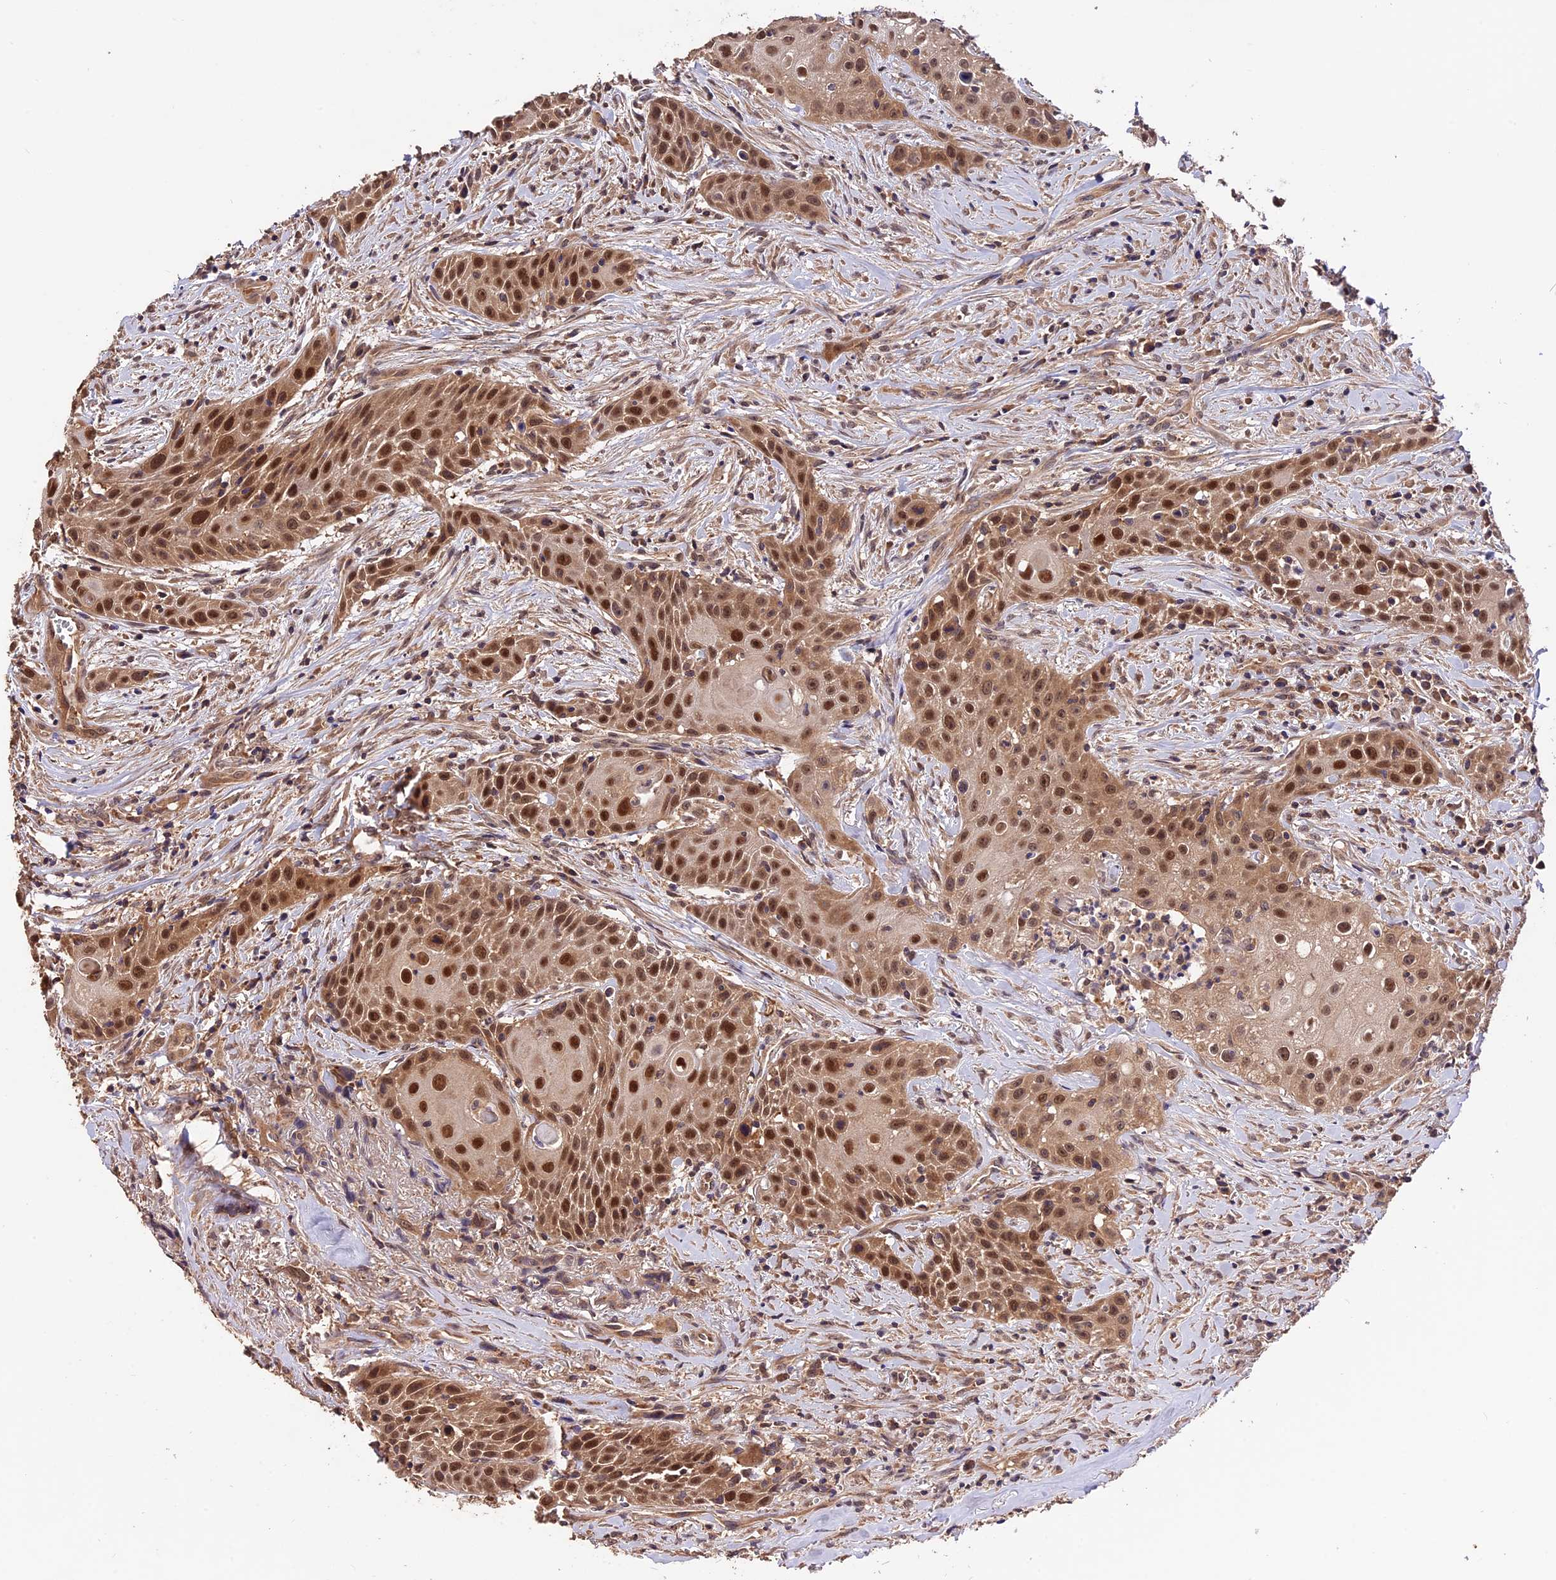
{"staining": {"intensity": "moderate", "quantity": ">75%", "location": "nuclear"}, "tissue": "head and neck cancer", "cell_type": "Tumor cells", "image_type": "cancer", "snomed": [{"axis": "morphology", "description": "Squamous cell carcinoma, NOS"}, {"axis": "topography", "description": "Oral tissue"}, {"axis": "topography", "description": "Head-Neck"}], "caption": "A histopathology image showing moderate nuclear staining in about >75% of tumor cells in head and neck cancer (squamous cell carcinoma), as visualized by brown immunohistochemical staining.", "gene": "TRMT1", "patient": {"sex": "female", "age": 82}}